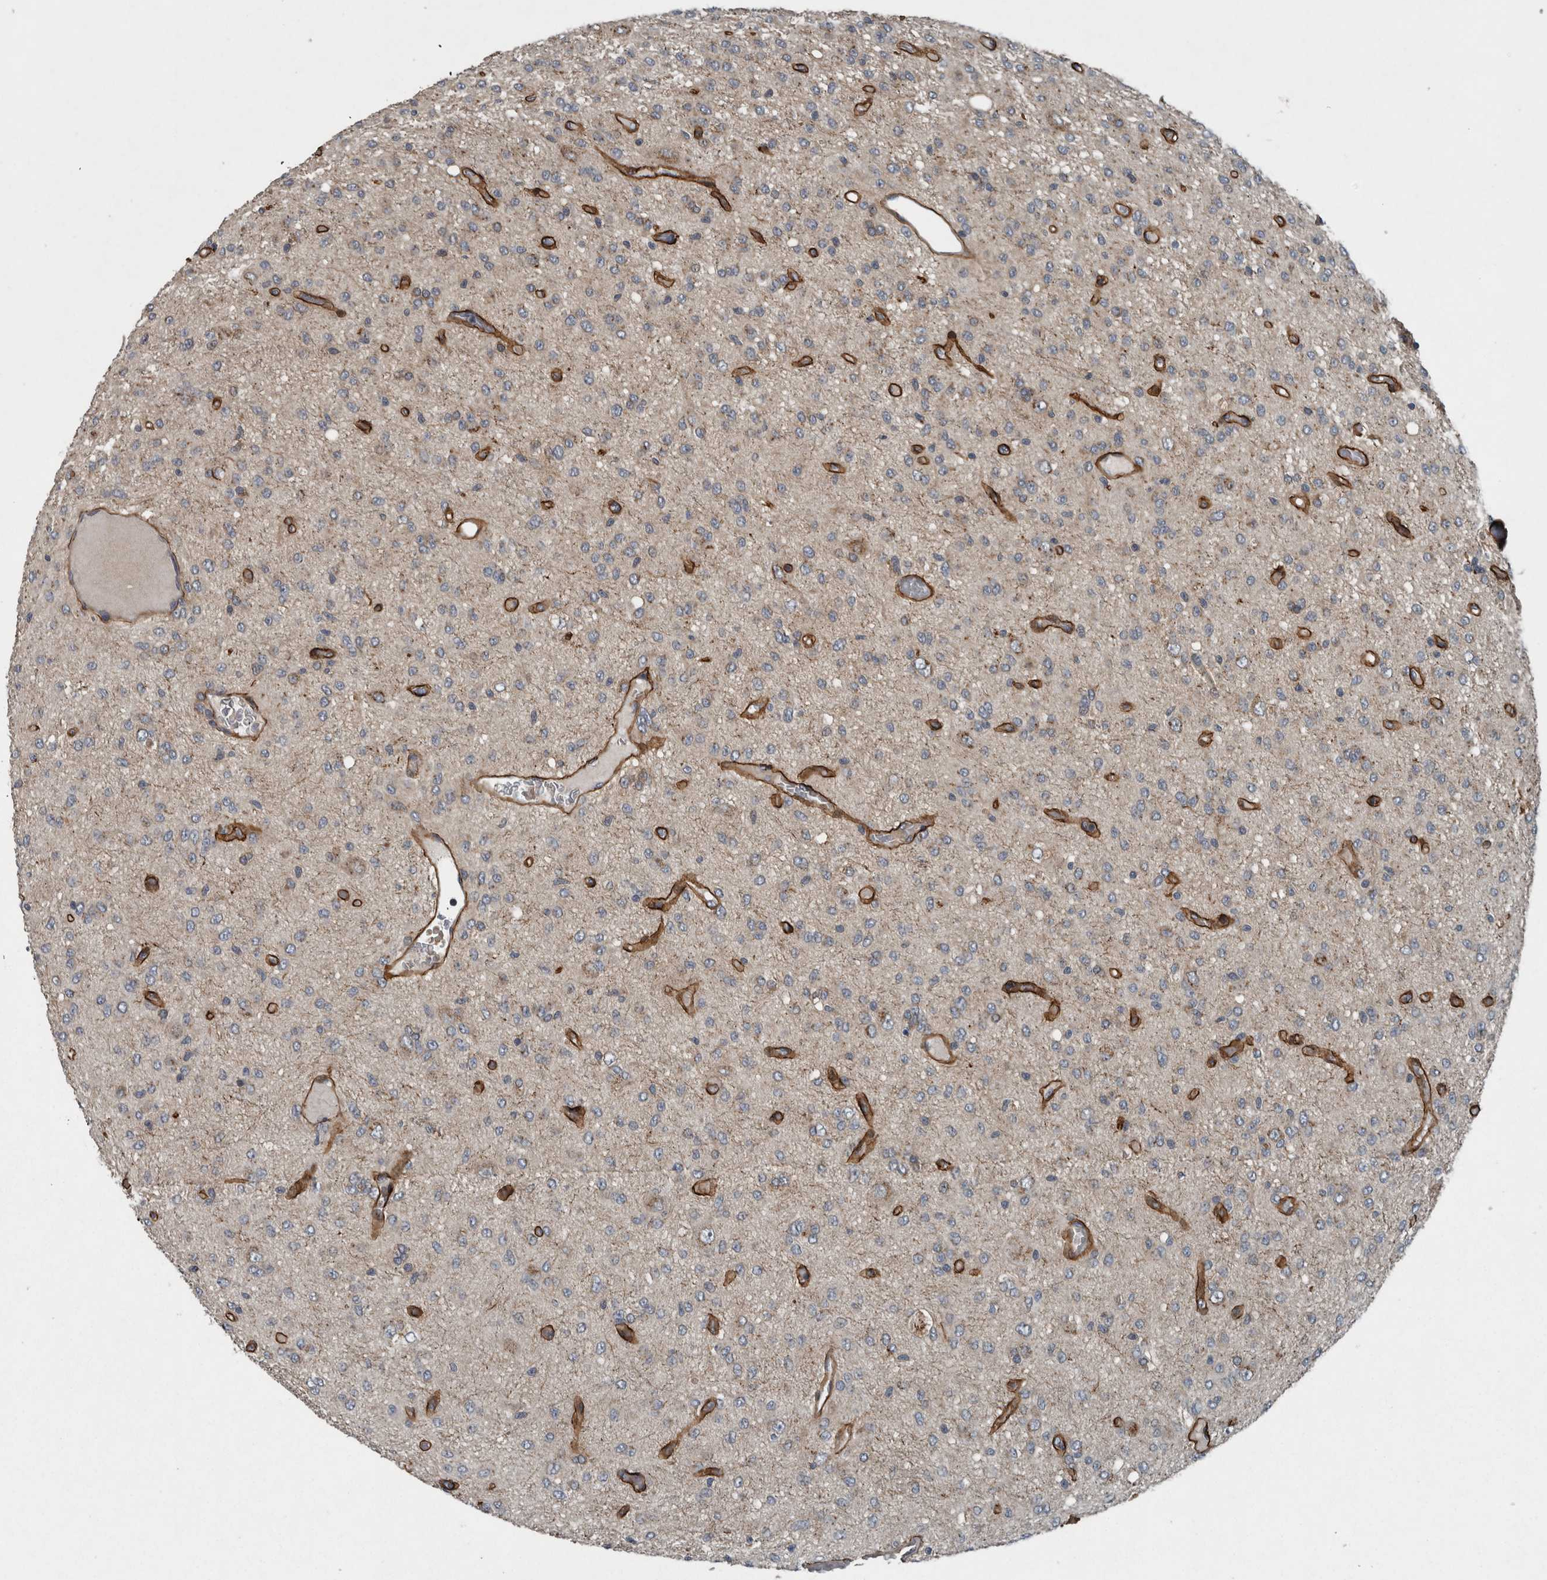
{"staining": {"intensity": "negative", "quantity": "none", "location": "none"}, "tissue": "glioma", "cell_type": "Tumor cells", "image_type": "cancer", "snomed": [{"axis": "morphology", "description": "Glioma, malignant, High grade"}, {"axis": "topography", "description": "Brain"}], "caption": "IHC of glioma exhibits no positivity in tumor cells.", "gene": "ZNF345", "patient": {"sex": "female", "age": 59}}